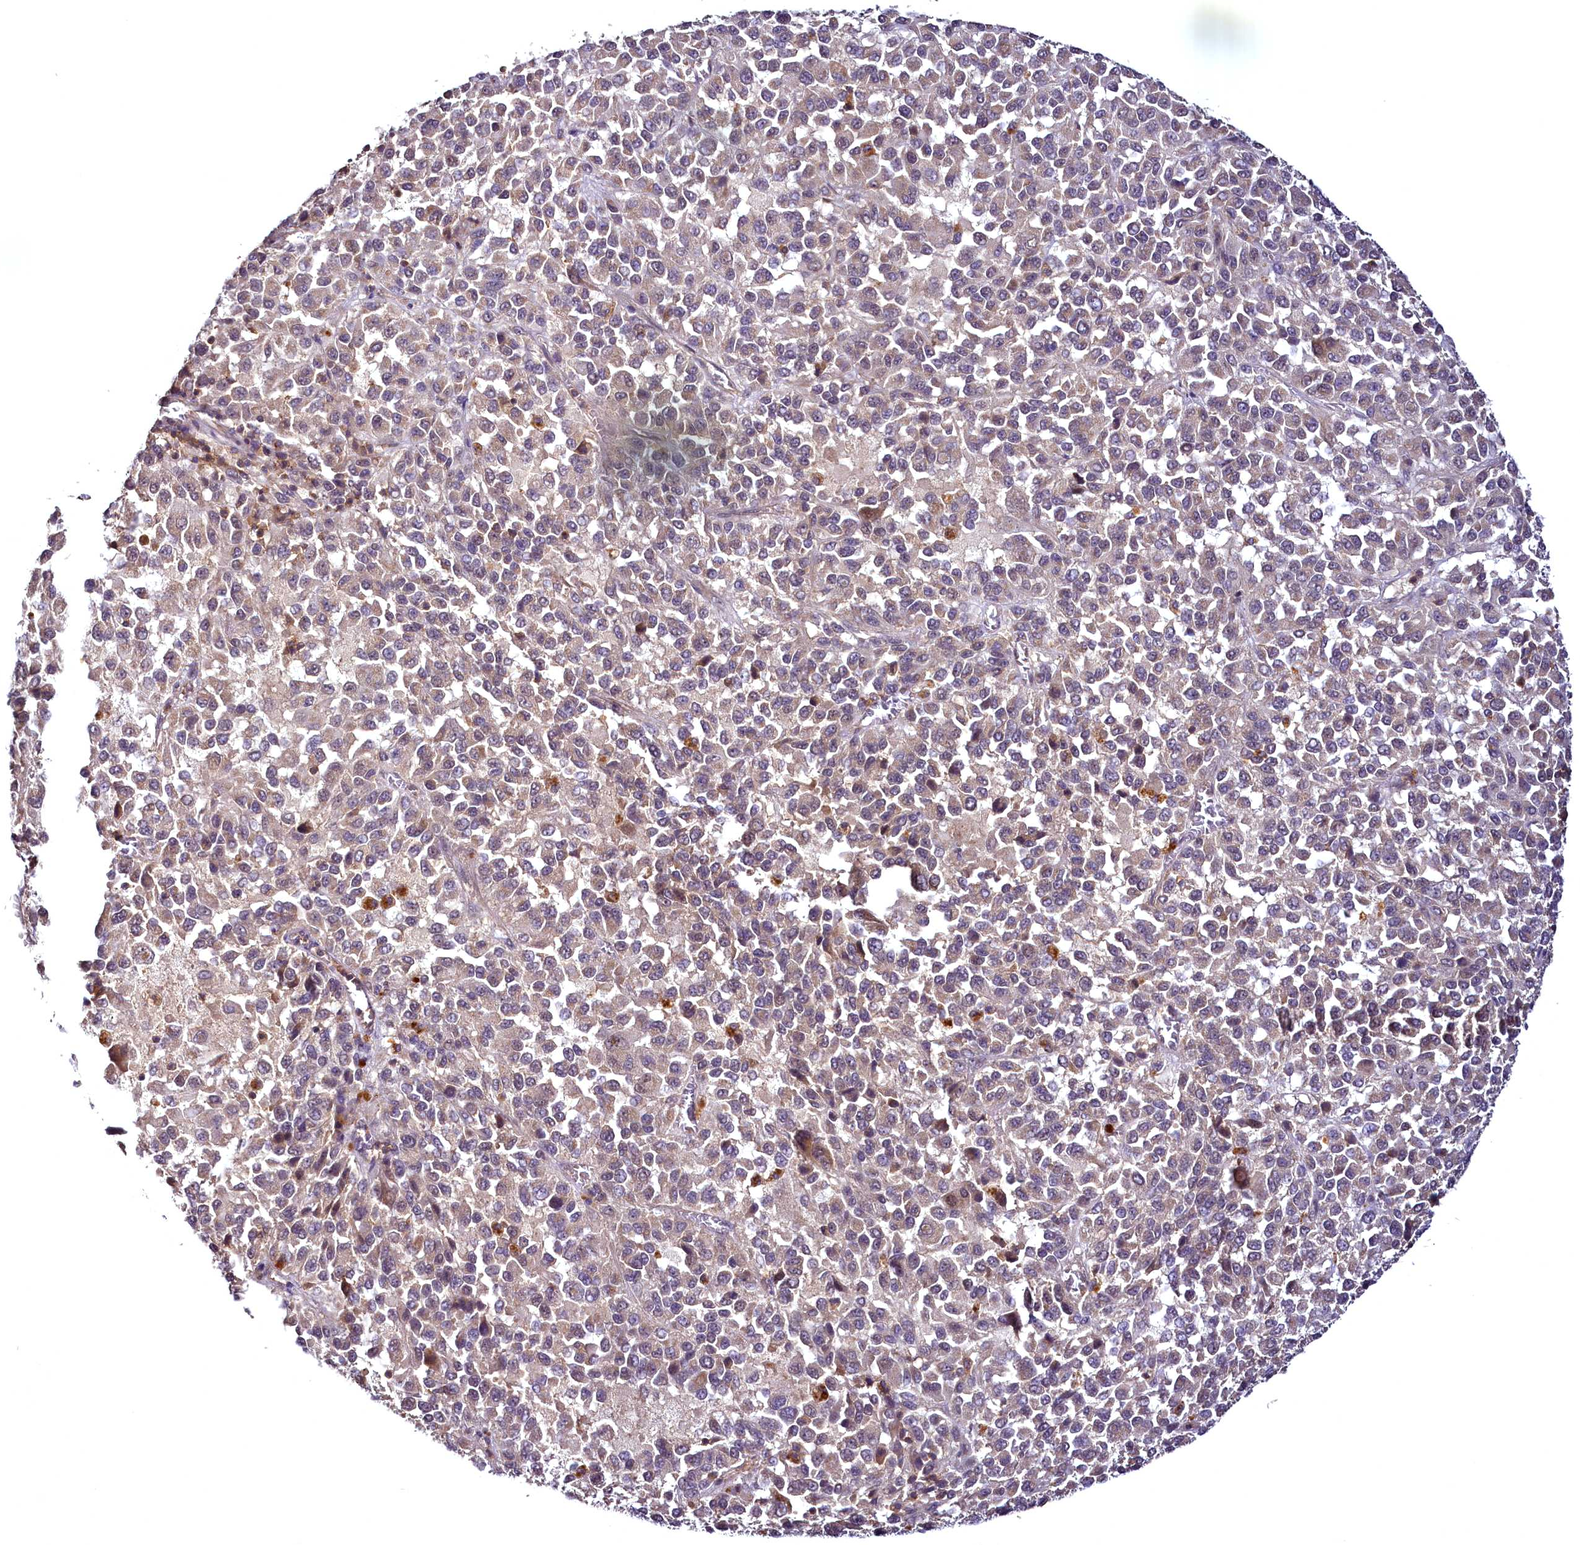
{"staining": {"intensity": "weak", "quantity": "25%-75%", "location": "cytoplasmic/membranous"}, "tissue": "melanoma", "cell_type": "Tumor cells", "image_type": "cancer", "snomed": [{"axis": "morphology", "description": "Malignant melanoma, Metastatic site"}, {"axis": "topography", "description": "Lung"}], "caption": "Tumor cells reveal weak cytoplasmic/membranous staining in approximately 25%-75% of cells in malignant melanoma (metastatic site). (brown staining indicates protein expression, while blue staining denotes nuclei).", "gene": "TMEM39A", "patient": {"sex": "male", "age": 64}}